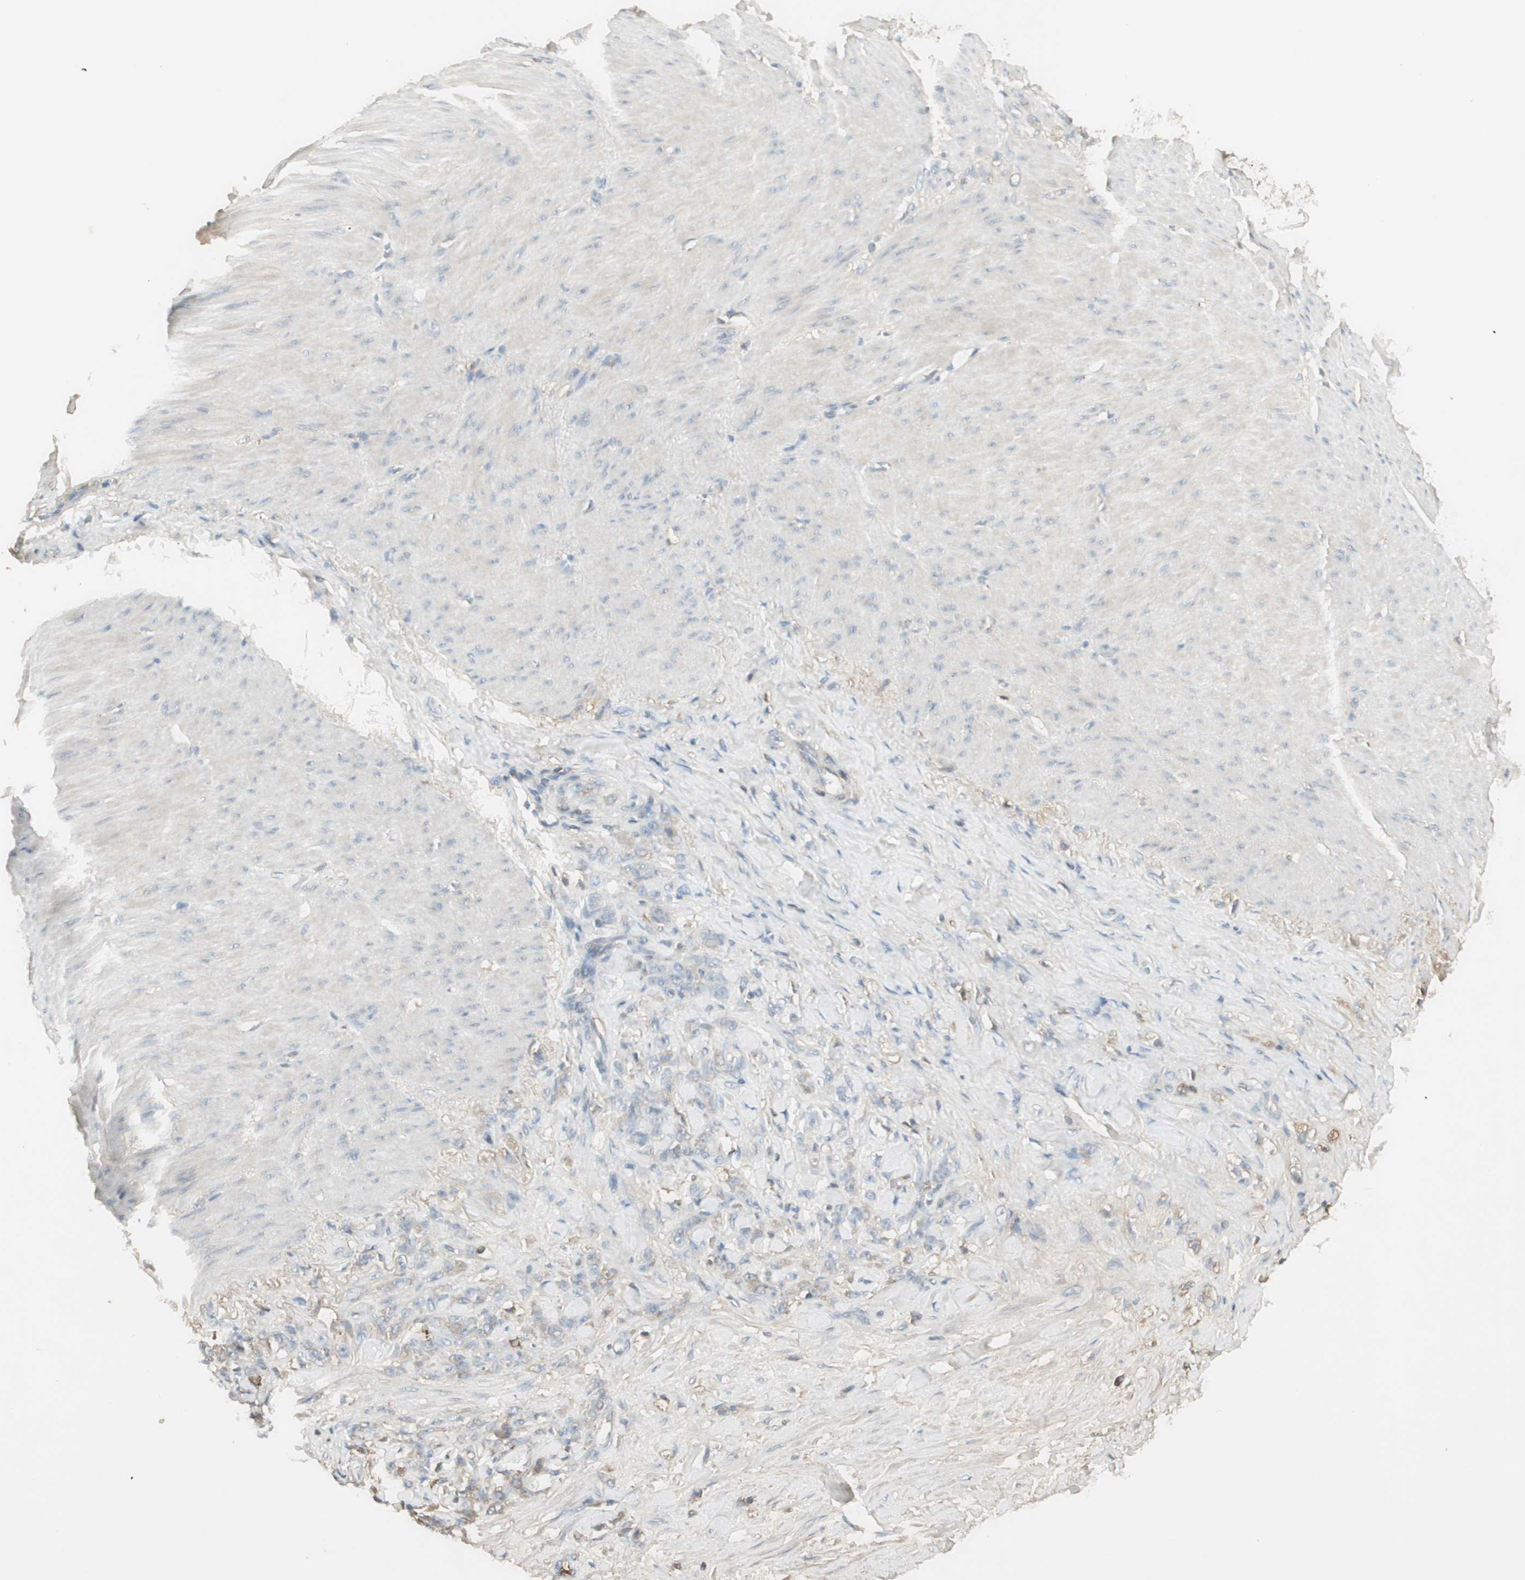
{"staining": {"intensity": "negative", "quantity": "none", "location": "none"}, "tissue": "stomach cancer", "cell_type": "Tumor cells", "image_type": "cancer", "snomed": [{"axis": "morphology", "description": "Adenocarcinoma, NOS"}, {"axis": "topography", "description": "Stomach"}], "caption": "This is an IHC image of adenocarcinoma (stomach). There is no positivity in tumor cells.", "gene": "IFNG", "patient": {"sex": "male", "age": 82}}